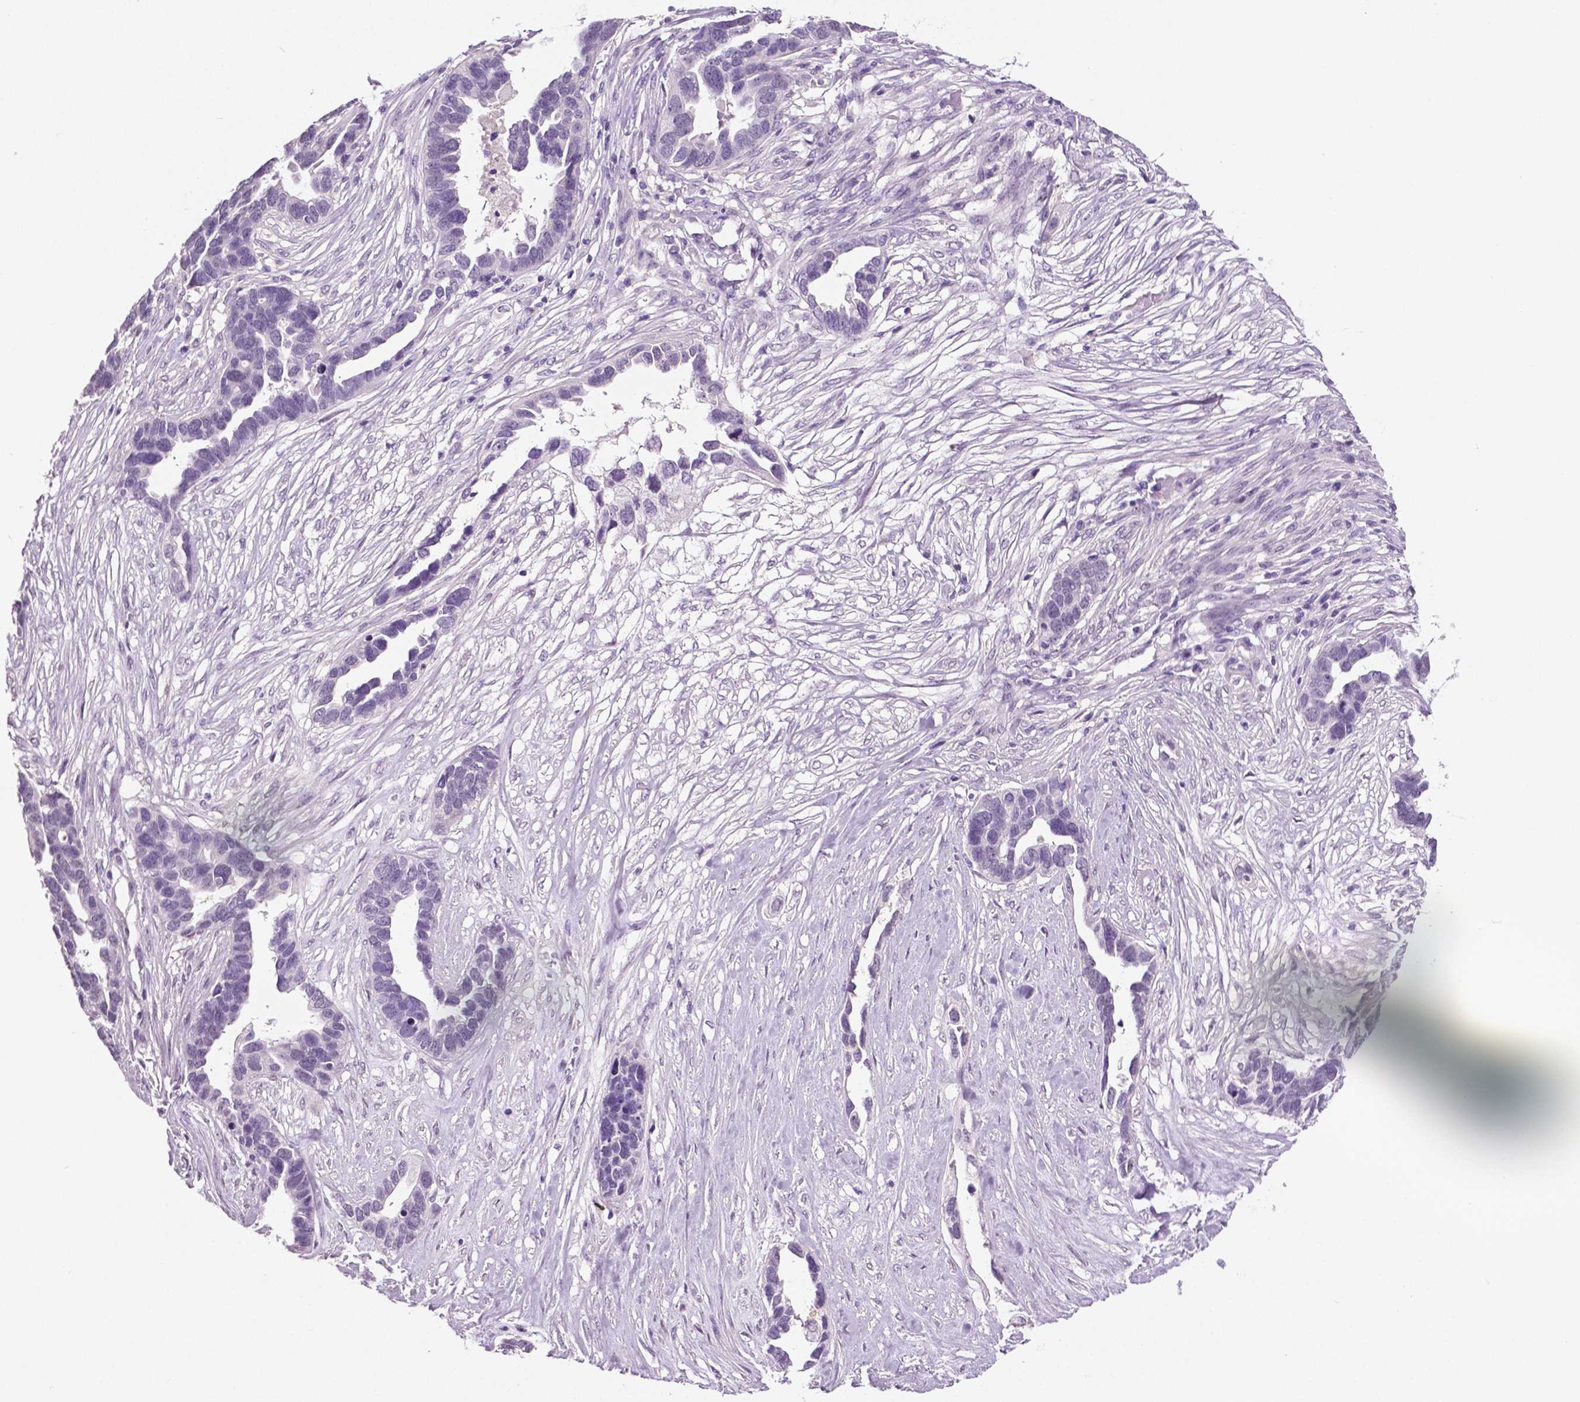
{"staining": {"intensity": "negative", "quantity": "none", "location": "none"}, "tissue": "ovarian cancer", "cell_type": "Tumor cells", "image_type": "cancer", "snomed": [{"axis": "morphology", "description": "Cystadenocarcinoma, serous, NOS"}, {"axis": "topography", "description": "Ovary"}], "caption": "High power microscopy photomicrograph of an immunohistochemistry histopathology image of ovarian cancer (serous cystadenocarcinoma), revealing no significant expression in tumor cells. The staining was performed using DAB to visualize the protein expression in brown, while the nuclei were stained in blue with hematoxylin (Magnification: 20x).", "gene": "PTPN5", "patient": {"sex": "female", "age": 54}}